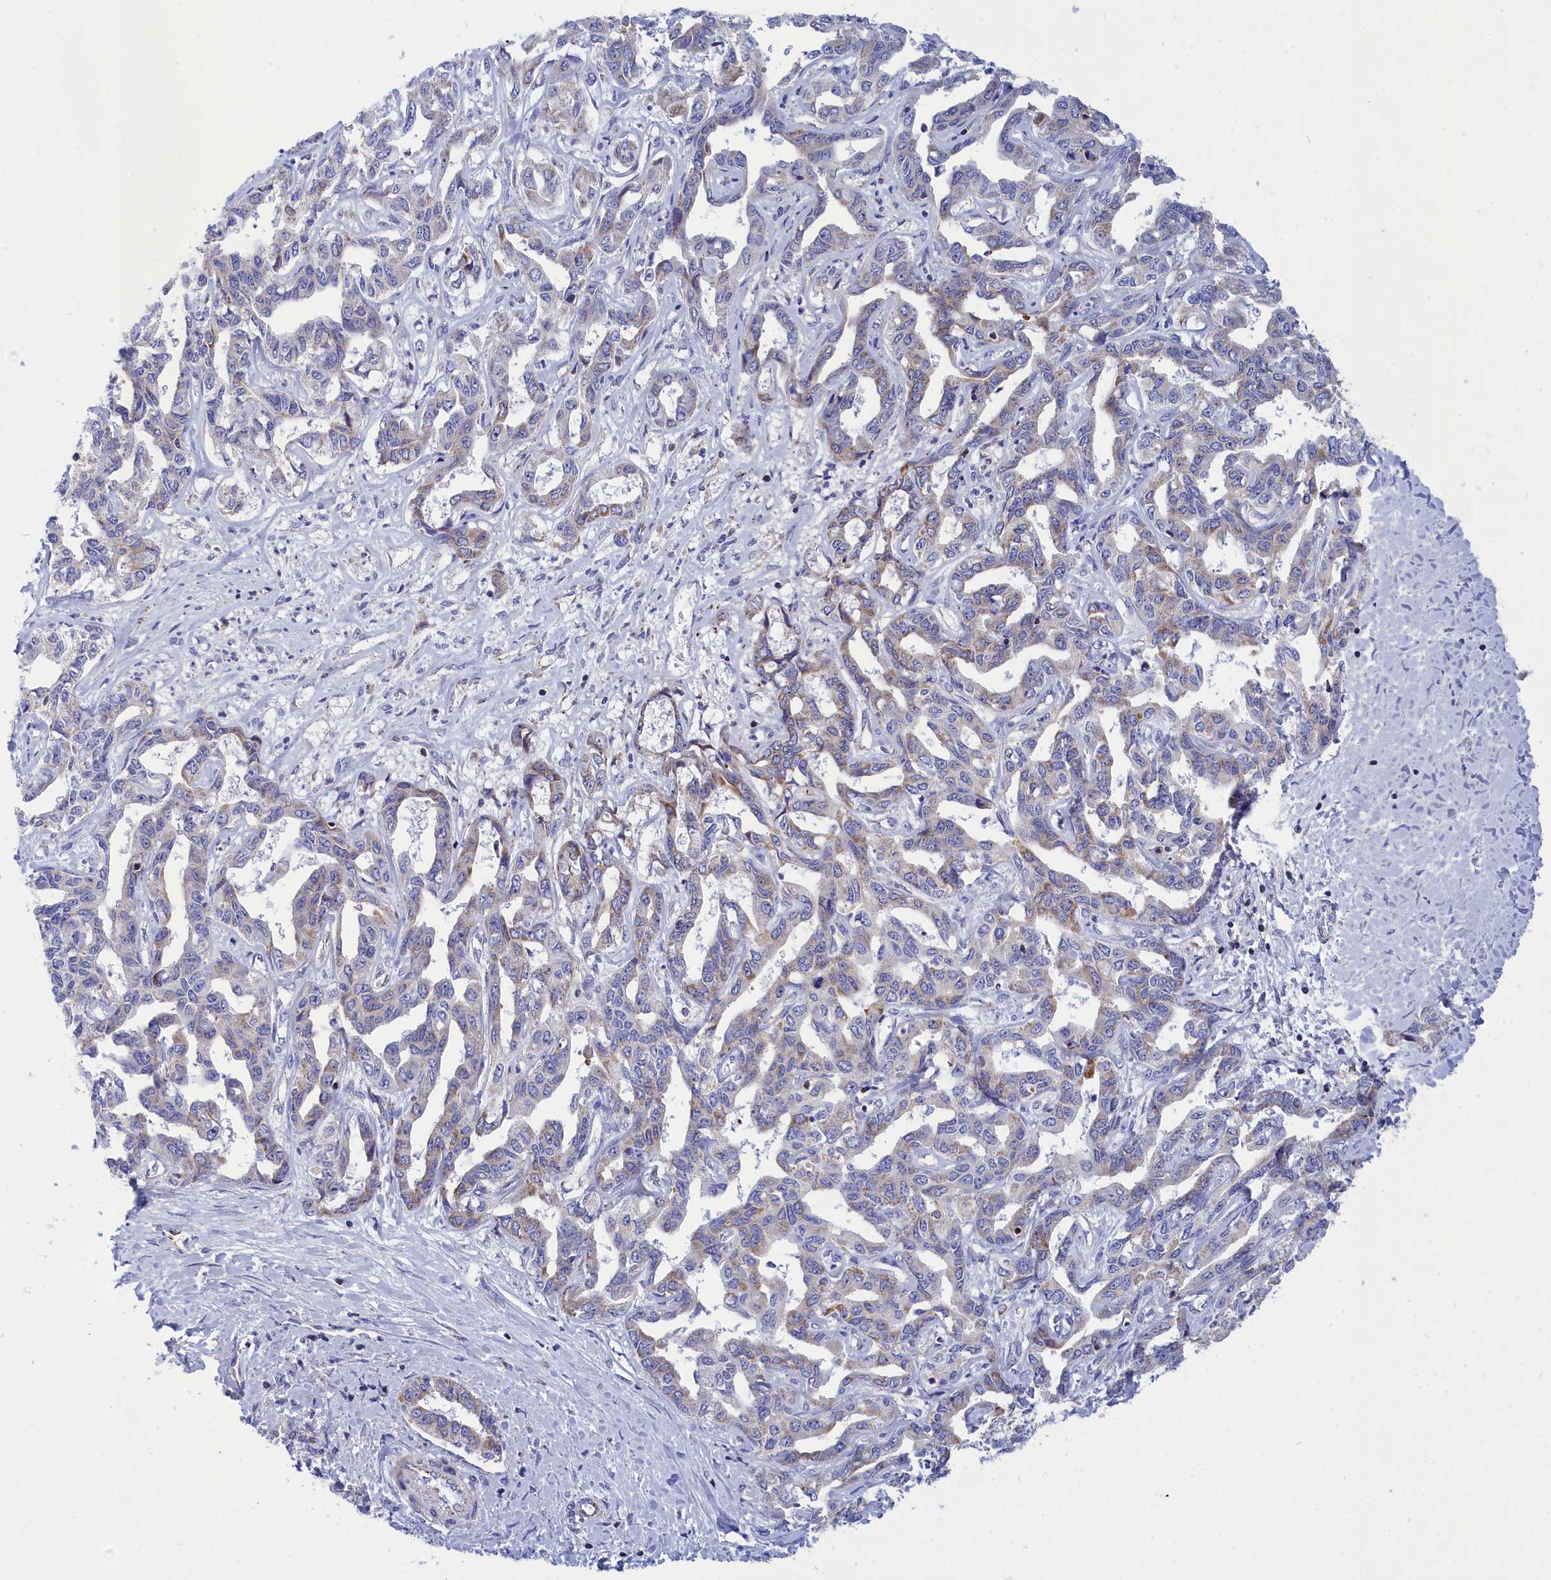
{"staining": {"intensity": "moderate", "quantity": "<25%", "location": "cytoplasmic/membranous"}, "tissue": "liver cancer", "cell_type": "Tumor cells", "image_type": "cancer", "snomed": [{"axis": "morphology", "description": "Cholangiocarcinoma"}, {"axis": "topography", "description": "Liver"}], "caption": "A brown stain shows moderate cytoplasmic/membranous expression of a protein in liver cancer (cholangiocarcinoma) tumor cells.", "gene": "CCRL2", "patient": {"sex": "male", "age": 59}}